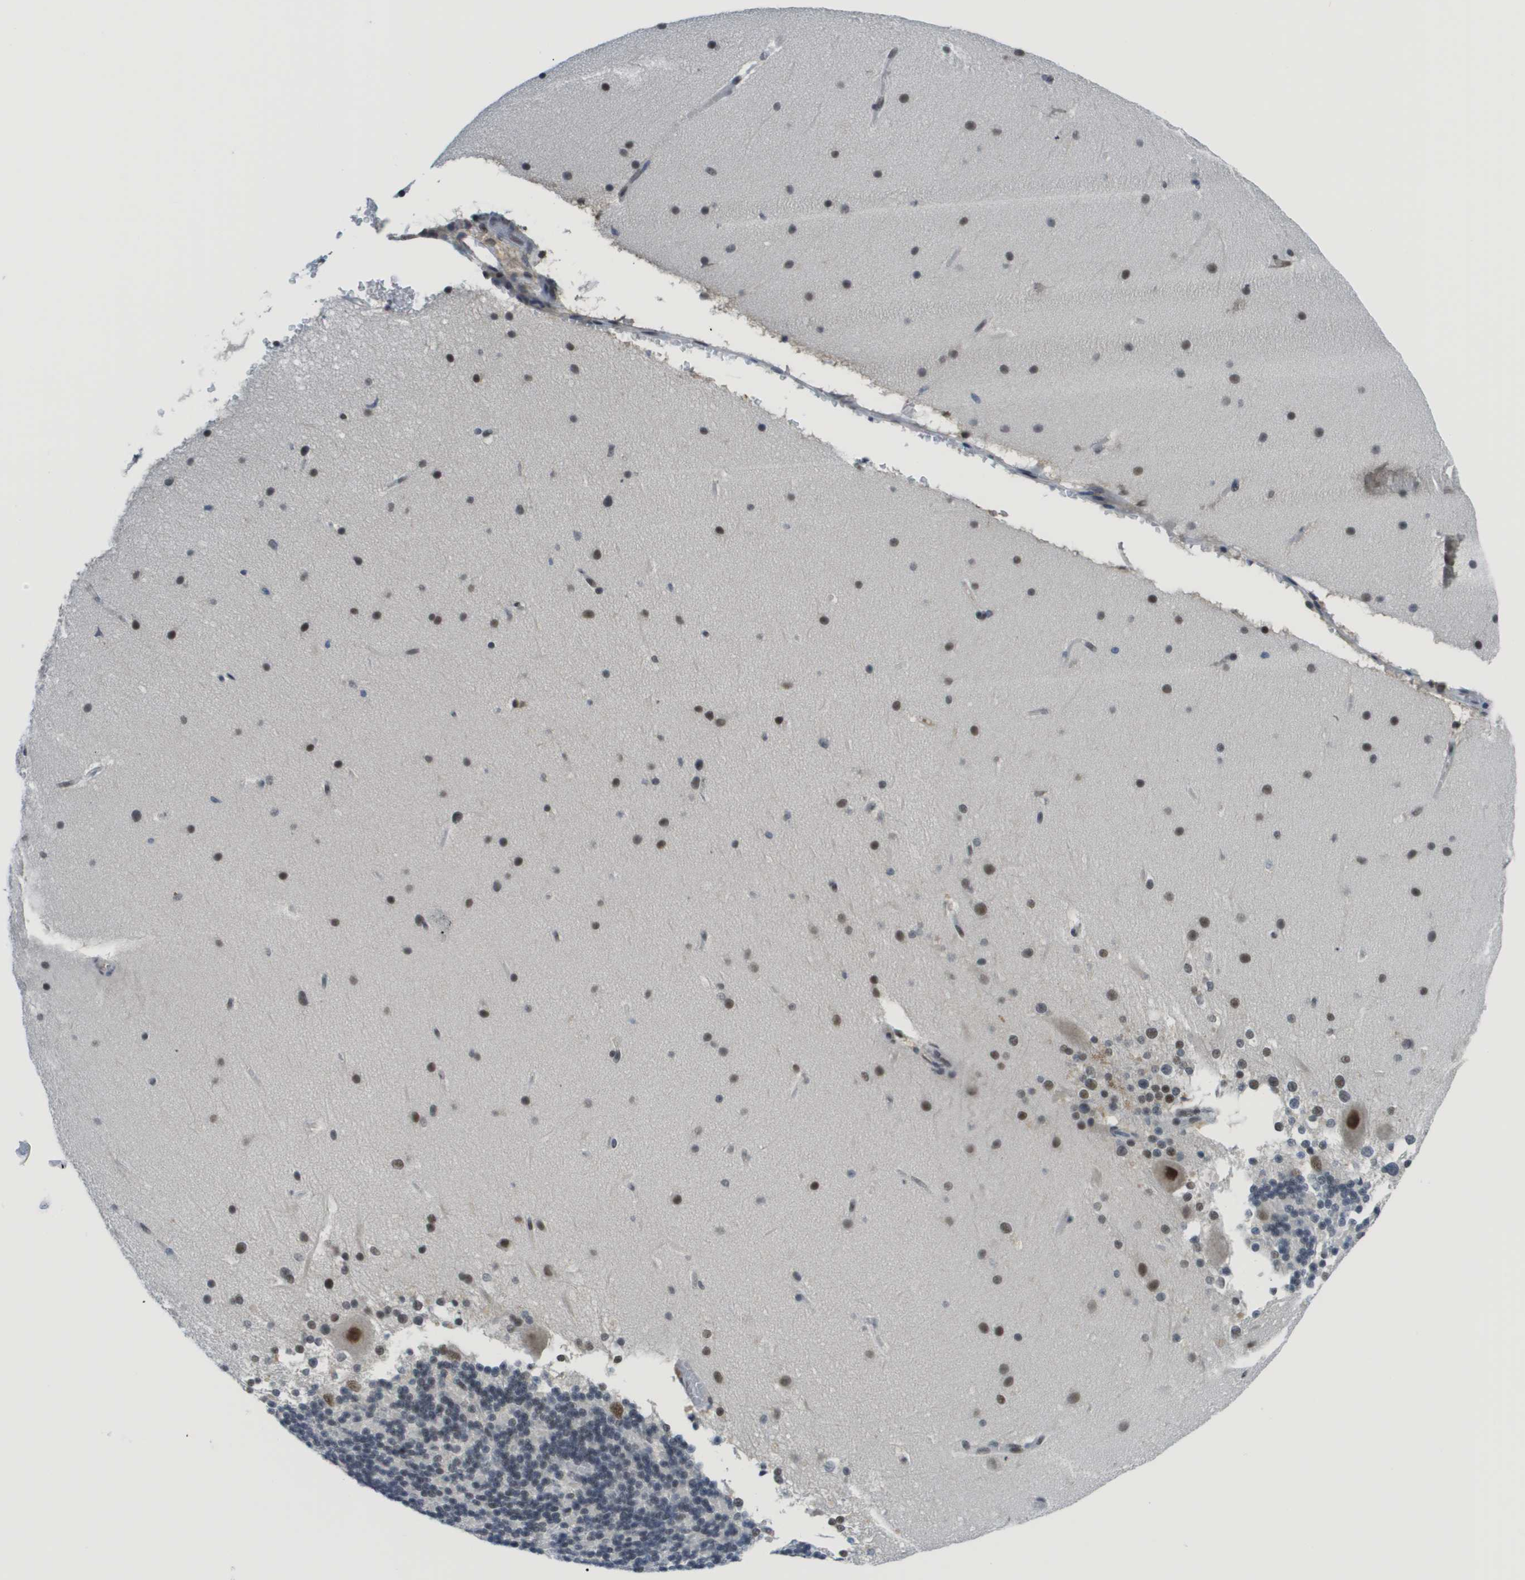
{"staining": {"intensity": "moderate", "quantity": "25%-75%", "location": "nuclear"}, "tissue": "cerebellum", "cell_type": "Cells in granular layer", "image_type": "normal", "snomed": [{"axis": "morphology", "description": "Normal tissue, NOS"}, {"axis": "topography", "description": "Cerebellum"}], "caption": "Cells in granular layer display moderate nuclear staining in about 25%-75% of cells in normal cerebellum. (Stains: DAB in brown, nuclei in blue, Microscopy: brightfield microscopy at high magnification).", "gene": "SMARCAD1", "patient": {"sex": "female", "age": 19}}